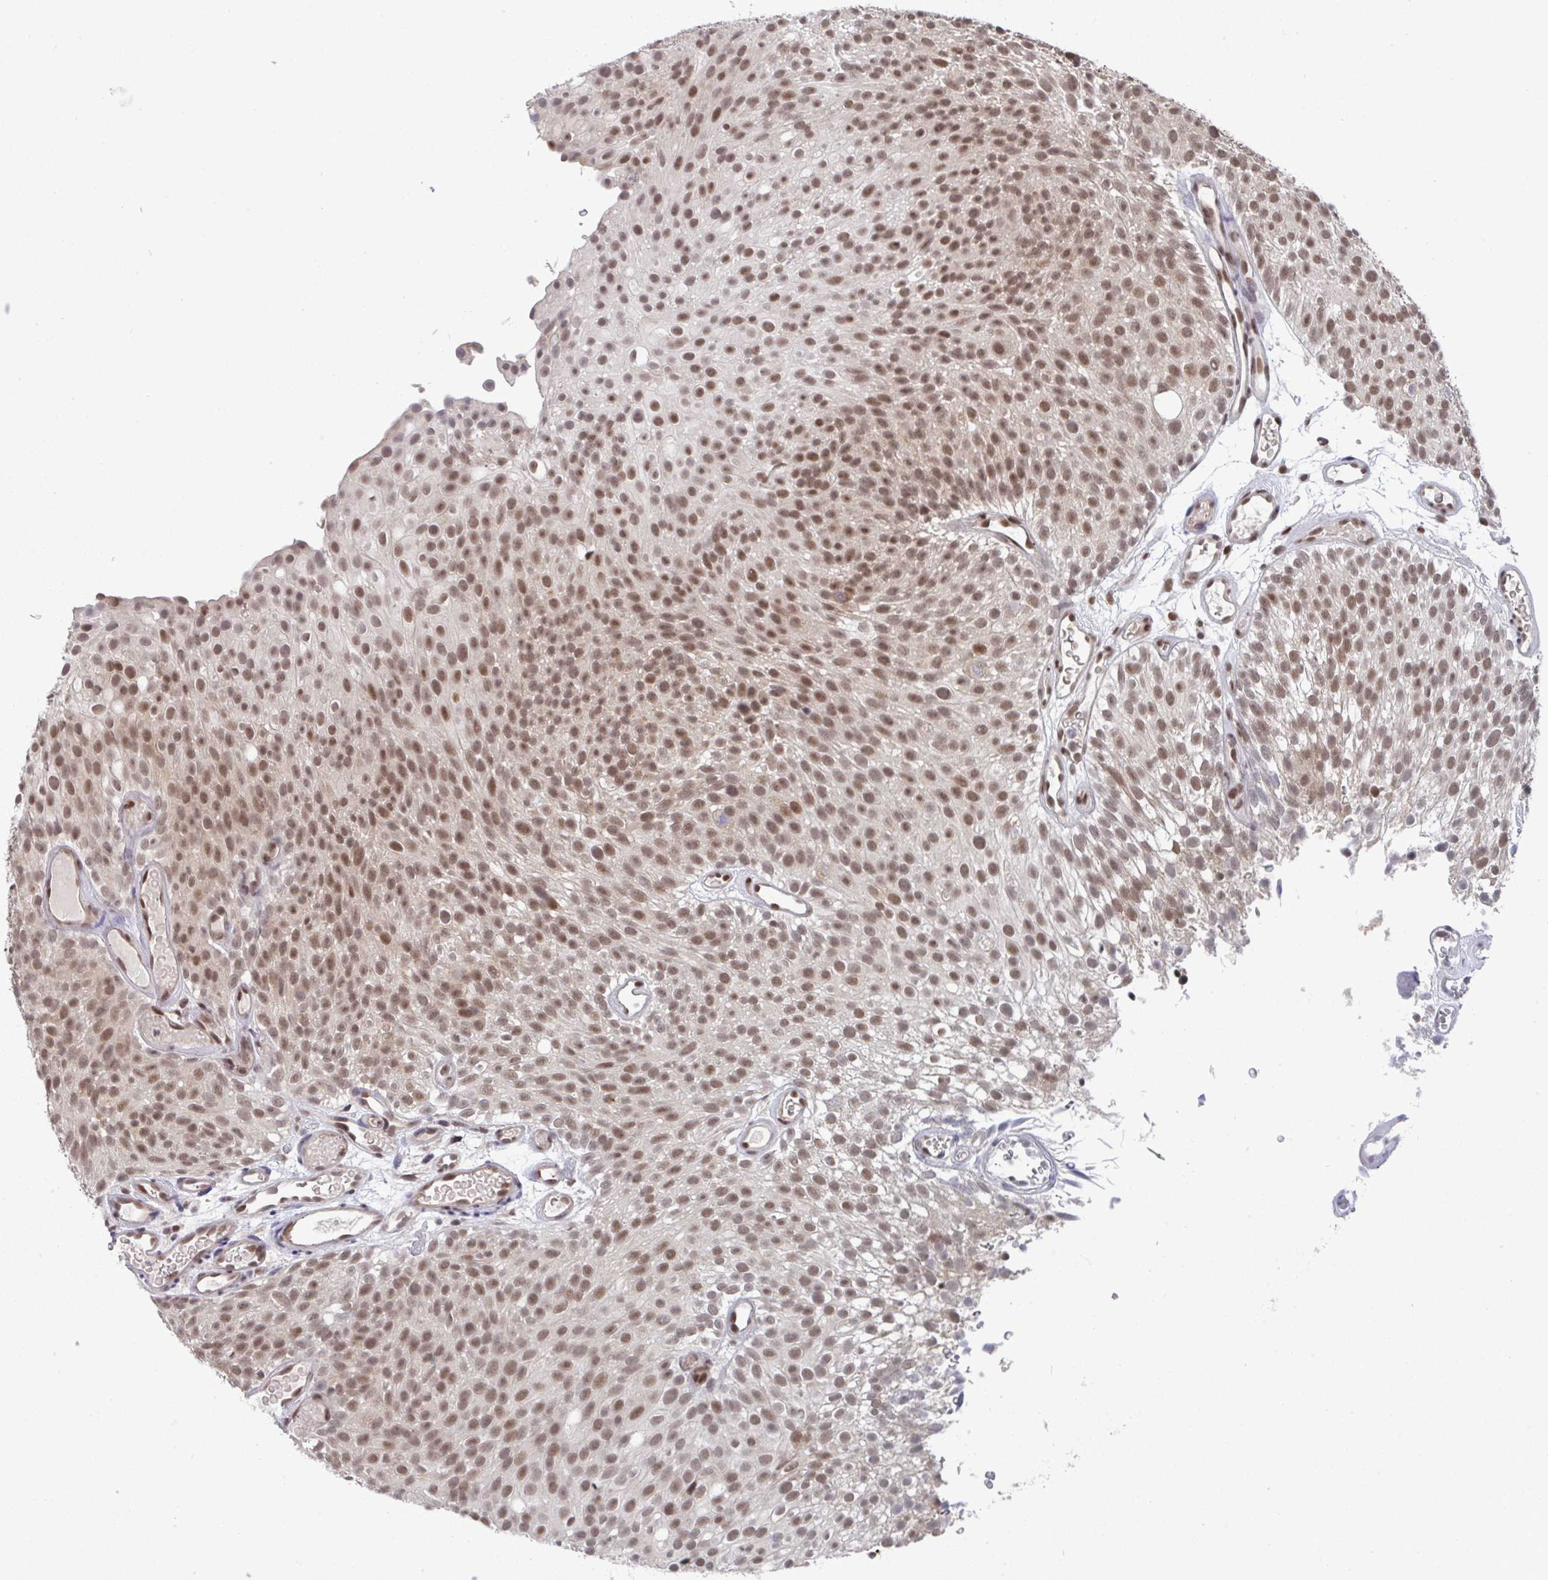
{"staining": {"intensity": "moderate", "quantity": ">75%", "location": "nuclear"}, "tissue": "urothelial cancer", "cell_type": "Tumor cells", "image_type": "cancer", "snomed": [{"axis": "morphology", "description": "Urothelial carcinoma, Low grade"}, {"axis": "topography", "description": "Urinary bladder"}], "caption": "Immunohistochemistry photomicrograph of urothelial carcinoma (low-grade) stained for a protein (brown), which reveals medium levels of moderate nuclear staining in about >75% of tumor cells.", "gene": "JMJD1C", "patient": {"sex": "male", "age": 78}}